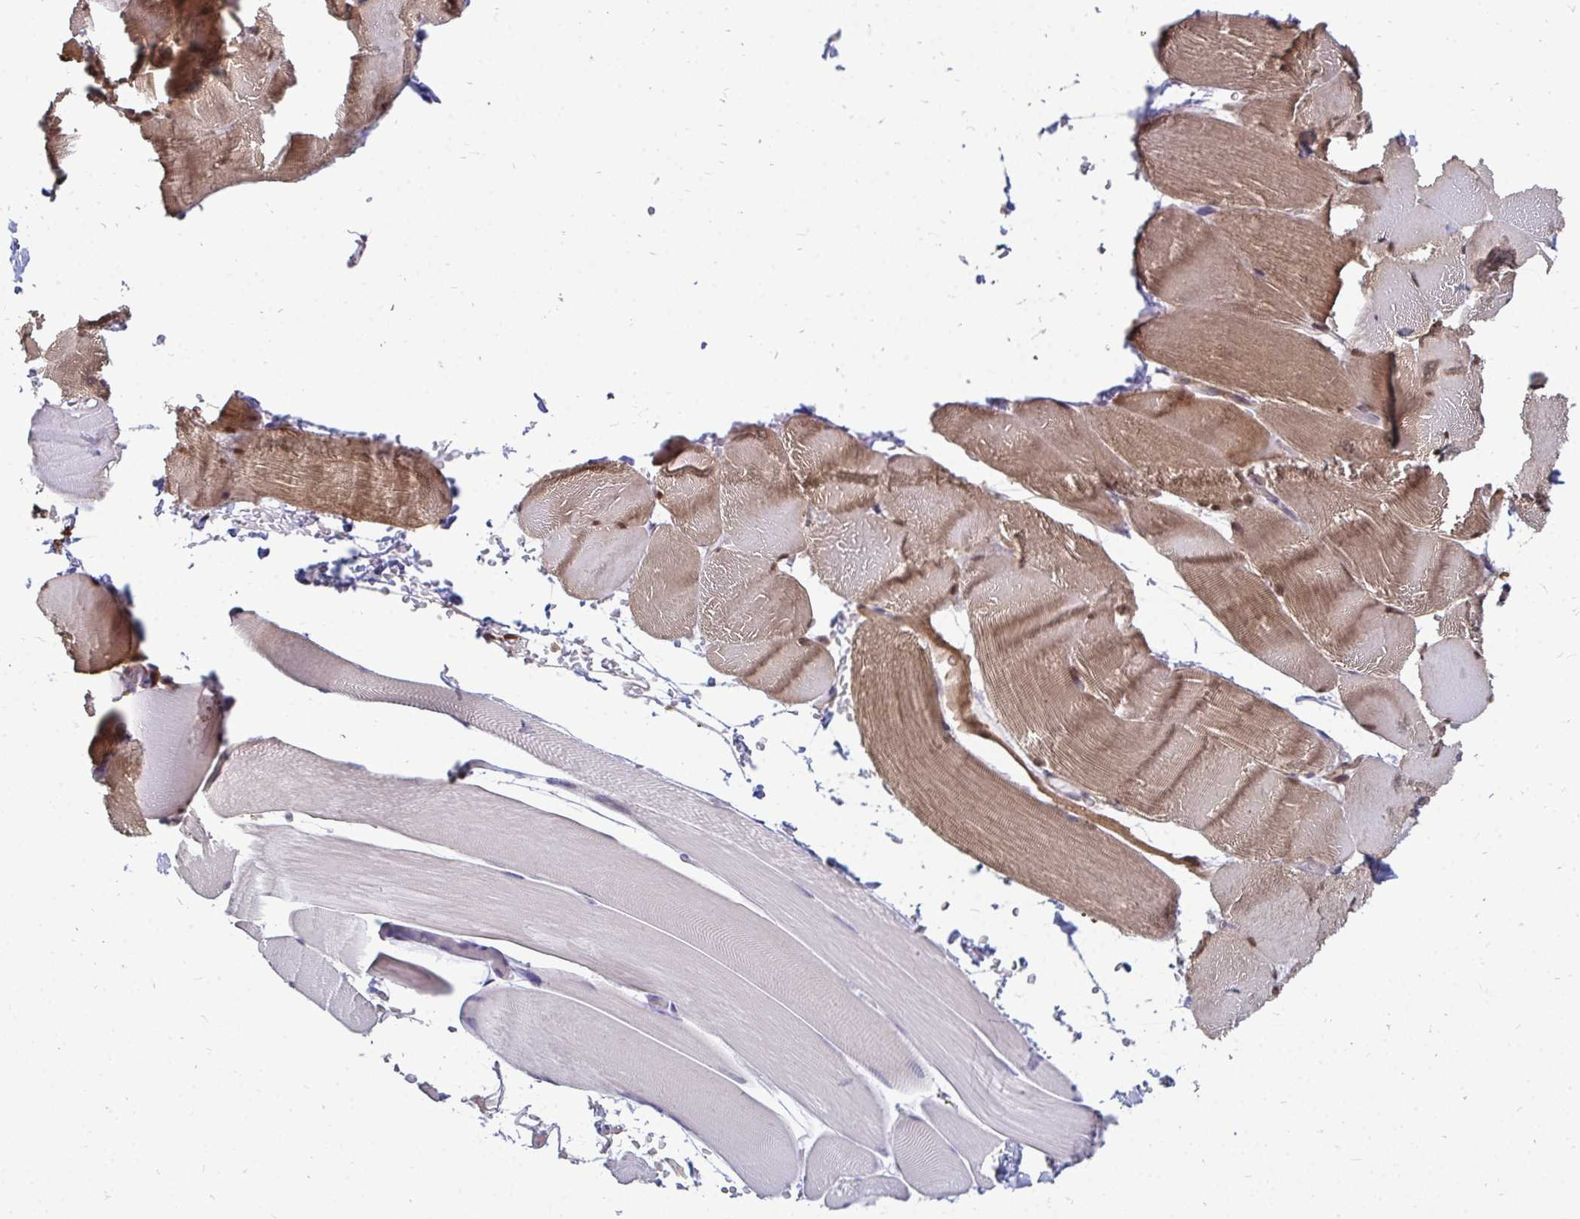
{"staining": {"intensity": "moderate", "quantity": "25%-75%", "location": "cytoplasmic/membranous"}, "tissue": "skeletal muscle", "cell_type": "Myocytes", "image_type": "normal", "snomed": [{"axis": "morphology", "description": "Normal tissue, NOS"}, {"axis": "topography", "description": "Skeletal muscle"}], "caption": "Immunohistochemistry (IHC) (DAB) staining of benign human skeletal muscle displays moderate cytoplasmic/membranous protein staining in approximately 25%-75% of myocytes.", "gene": "DNAJA2", "patient": {"sex": "female", "age": 37}}